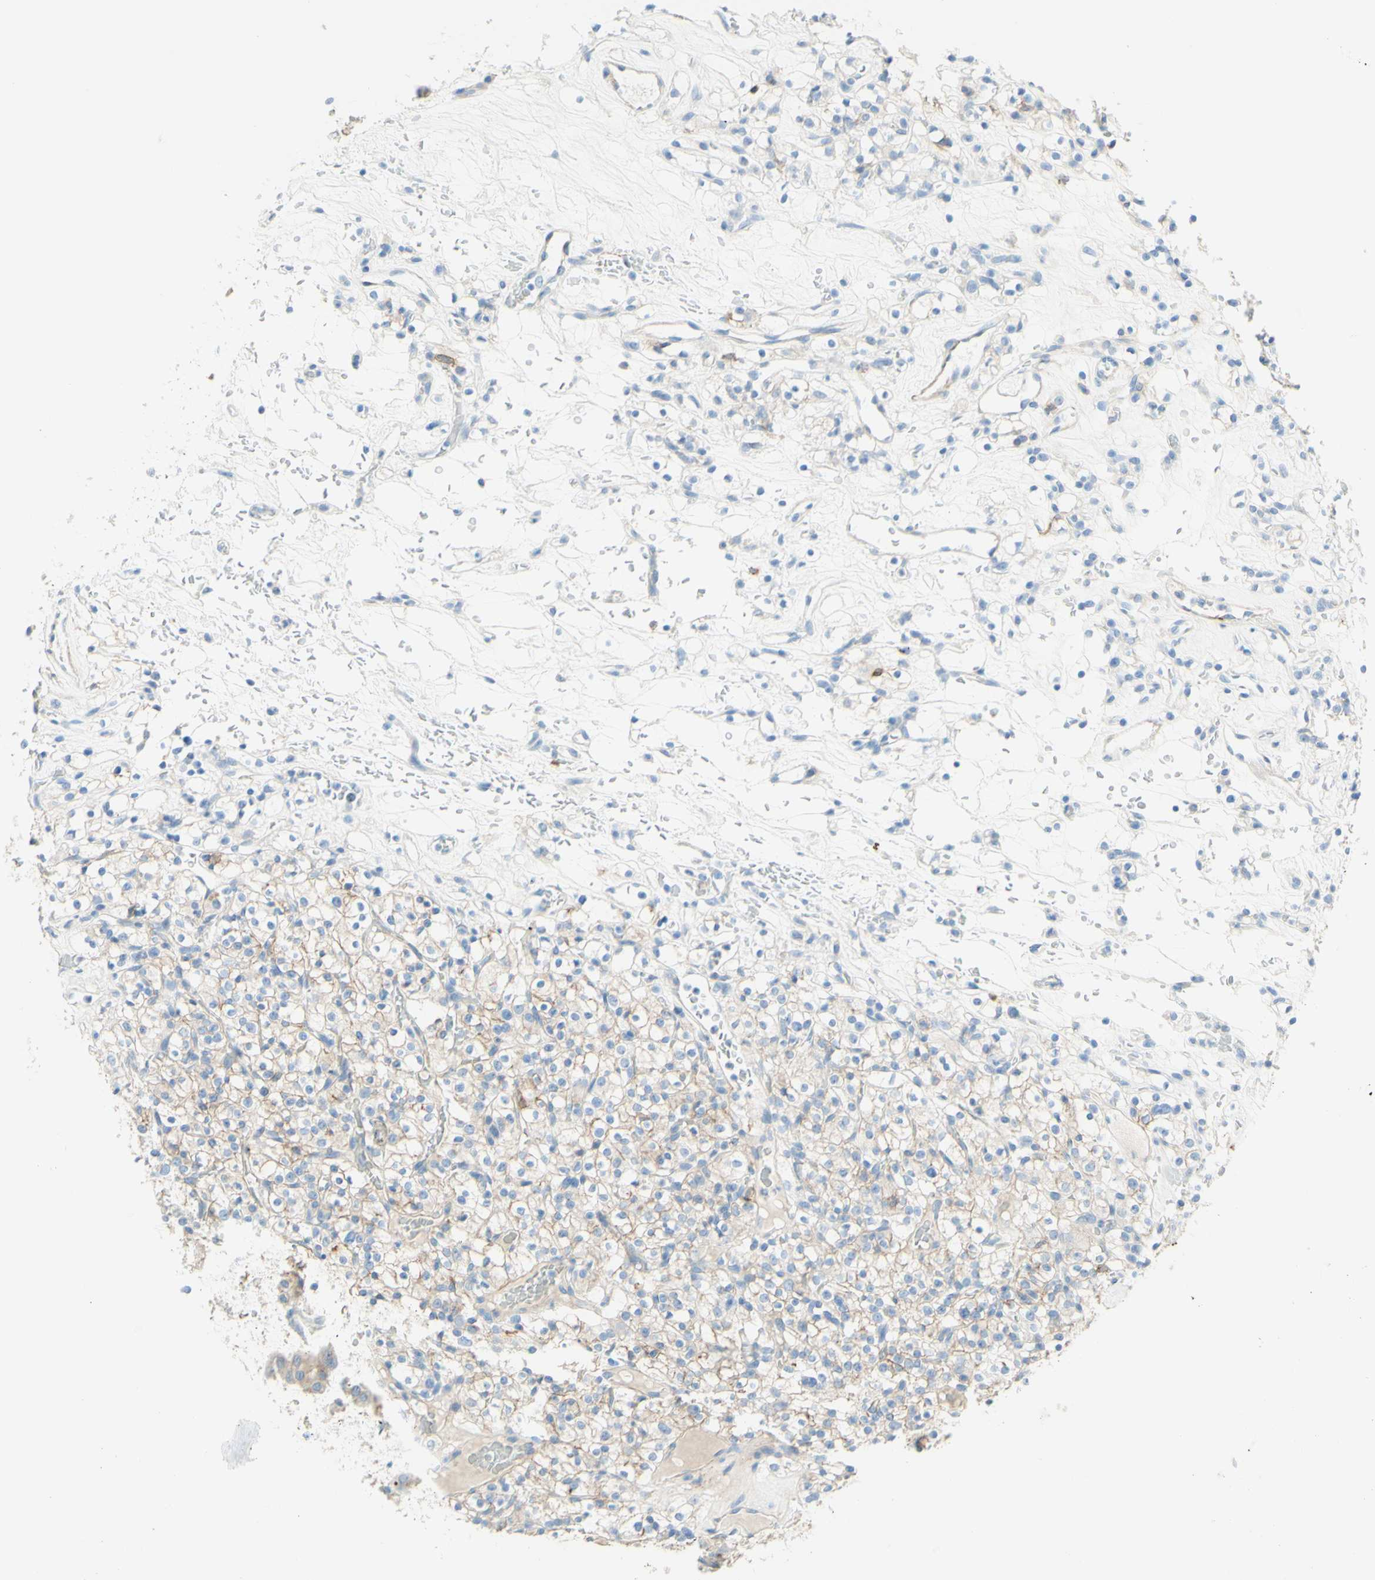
{"staining": {"intensity": "weak", "quantity": "25%-75%", "location": "cytoplasmic/membranous"}, "tissue": "renal cancer", "cell_type": "Tumor cells", "image_type": "cancer", "snomed": [{"axis": "morphology", "description": "Normal tissue, NOS"}, {"axis": "morphology", "description": "Adenocarcinoma, NOS"}, {"axis": "topography", "description": "Kidney"}], "caption": "Protein positivity by immunohistochemistry (IHC) displays weak cytoplasmic/membranous positivity in about 25%-75% of tumor cells in renal cancer. (Brightfield microscopy of DAB IHC at high magnification).", "gene": "ALCAM", "patient": {"sex": "female", "age": 72}}